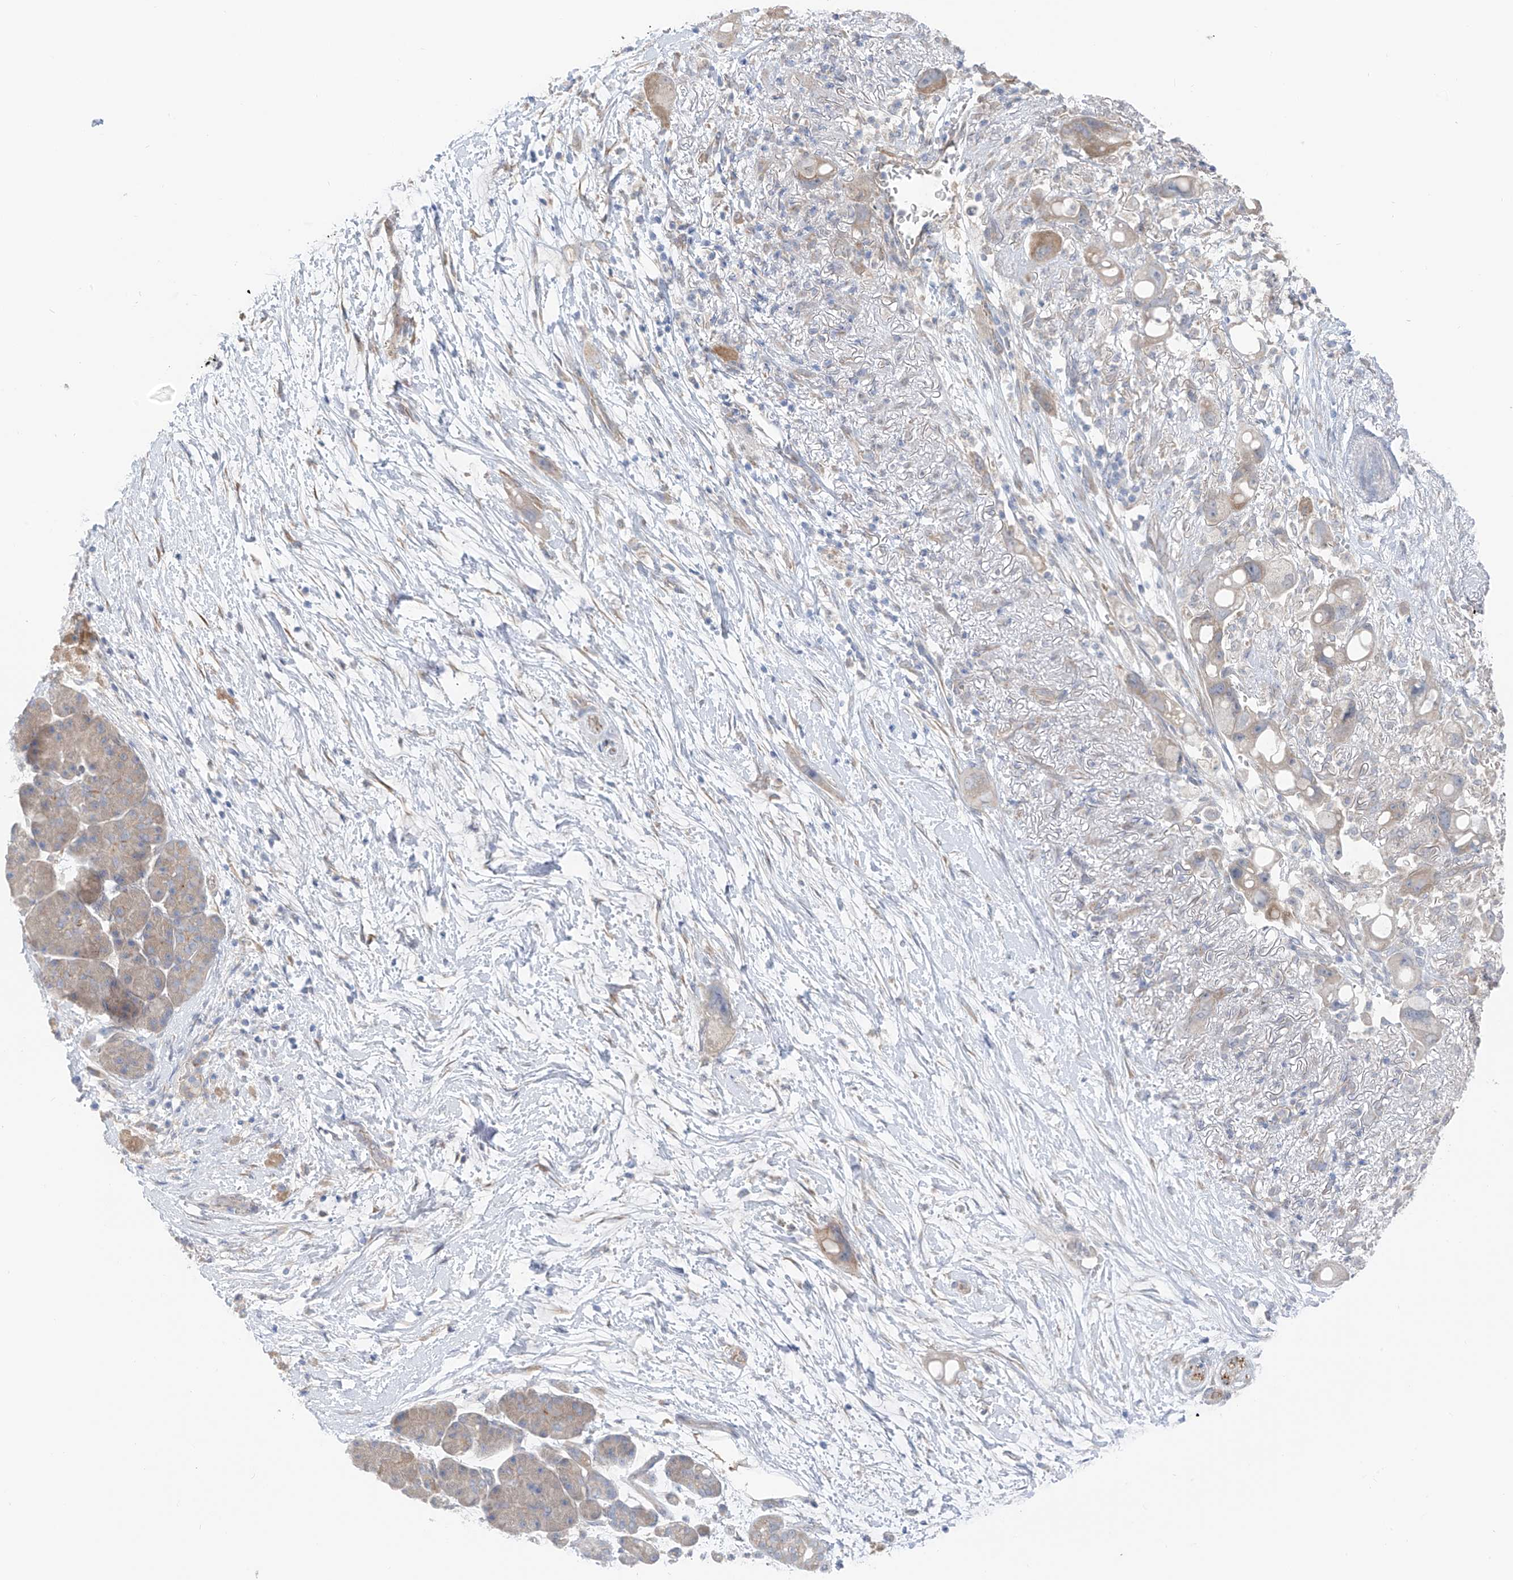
{"staining": {"intensity": "weak", "quantity": ">75%", "location": "cytoplasmic/membranous"}, "tissue": "pancreatic cancer", "cell_type": "Tumor cells", "image_type": "cancer", "snomed": [{"axis": "morphology", "description": "Normal tissue, NOS"}, {"axis": "morphology", "description": "Adenocarcinoma, NOS"}, {"axis": "topography", "description": "Pancreas"}], "caption": "Pancreatic cancer stained with a protein marker demonstrates weak staining in tumor cells.", "gene": "NALCN", "patient": {"sex": "female", "age": 68}}